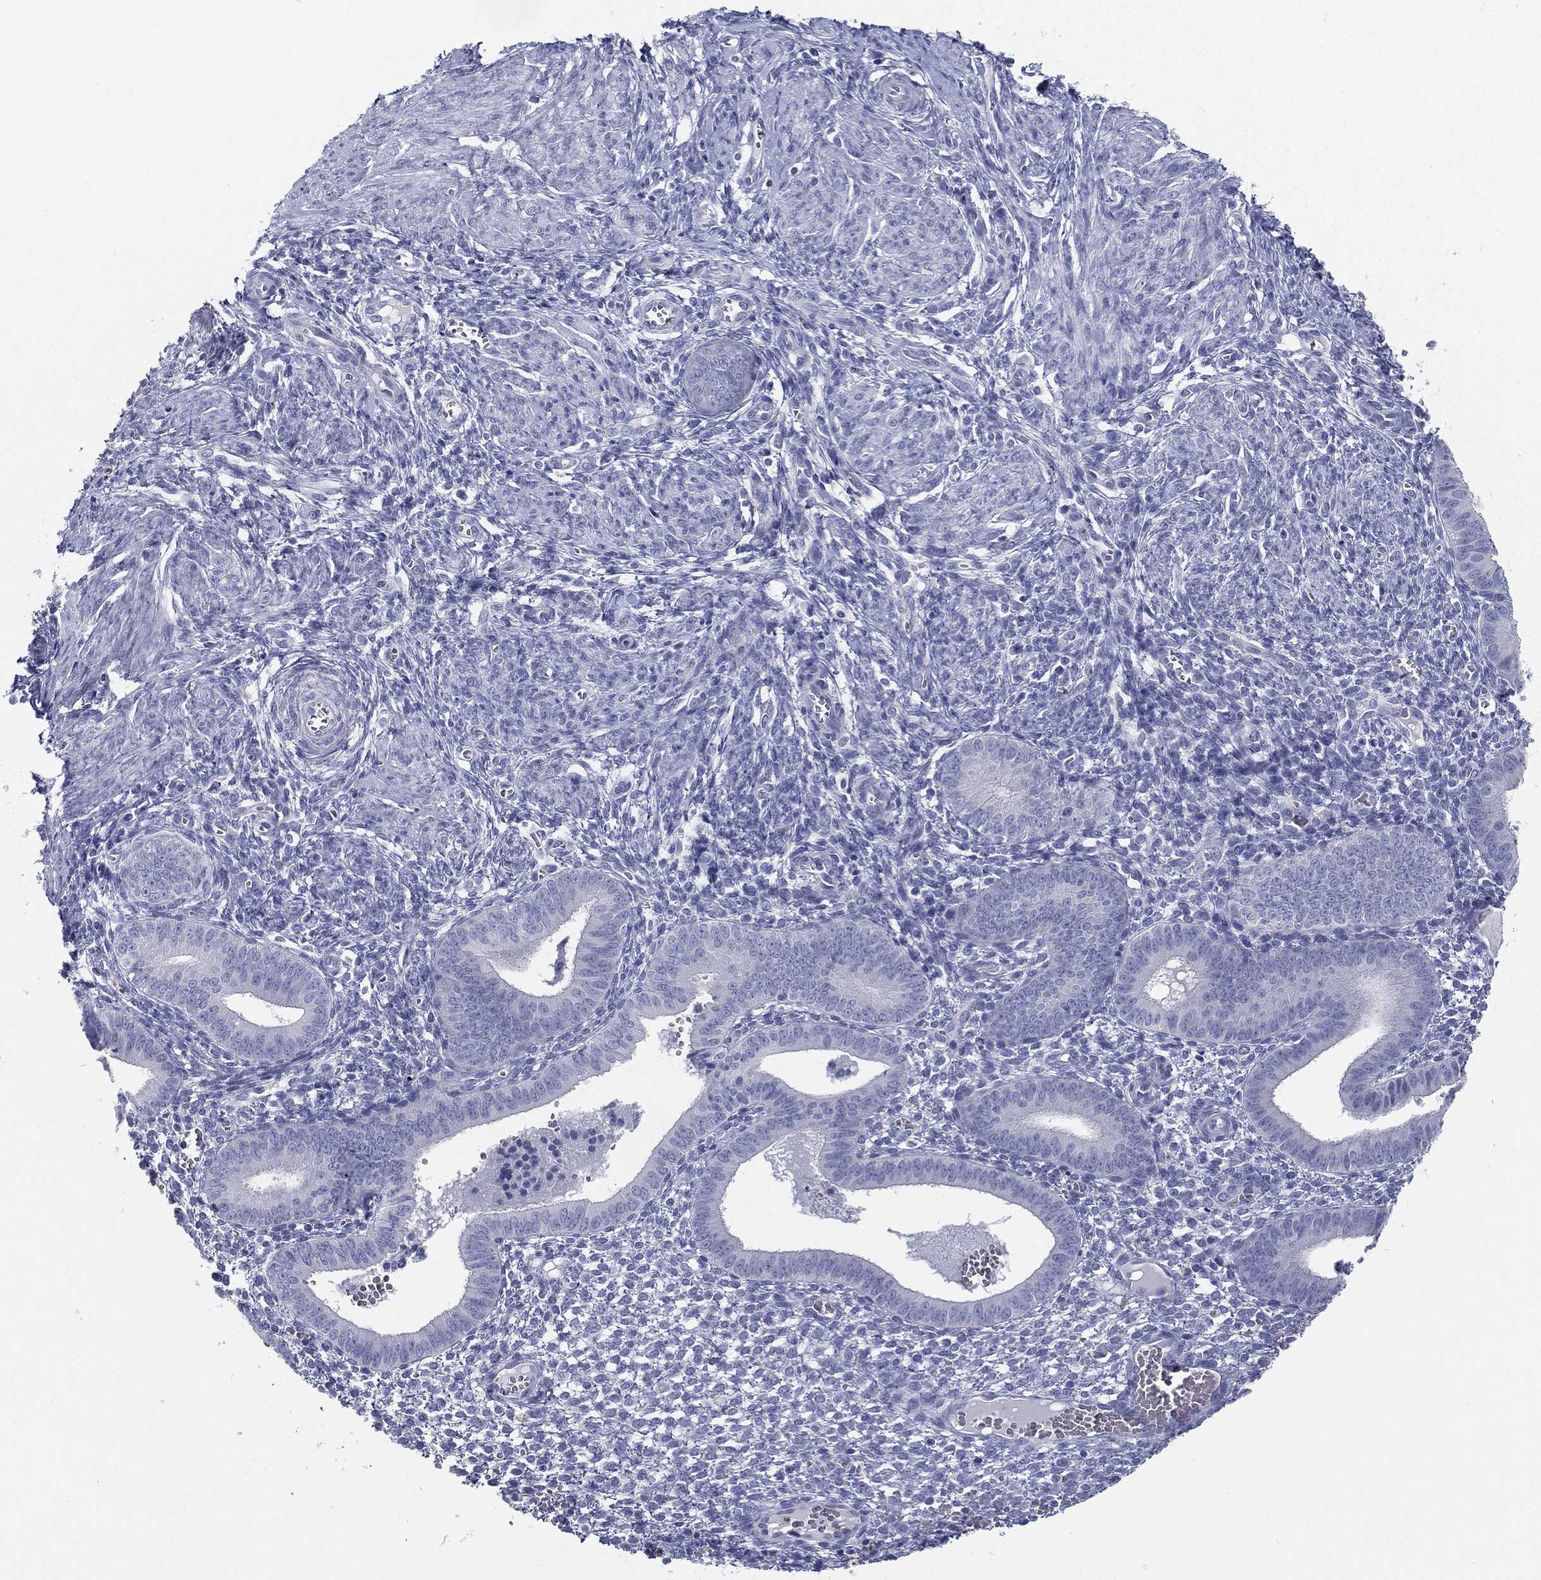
{"staining": {"intensity": "negative", "quantity": "none", "location": "none"}, "tissue": "endometrium", "cell_type": "Cells in endometrial stroma", "image_type": "normal", "snomed": [{"axis": "morphology", "description": "Normal tissue, NOS"}, {"axis": "topography", "description": "Endometrium"}], "caption": "The IHC micrograph has no significant staining in cells in endometrial stroma of endometrium. Nuclei are stained in blue.", "gene": "DEFB121", "patient": {"sex": "female", "age": 42}}